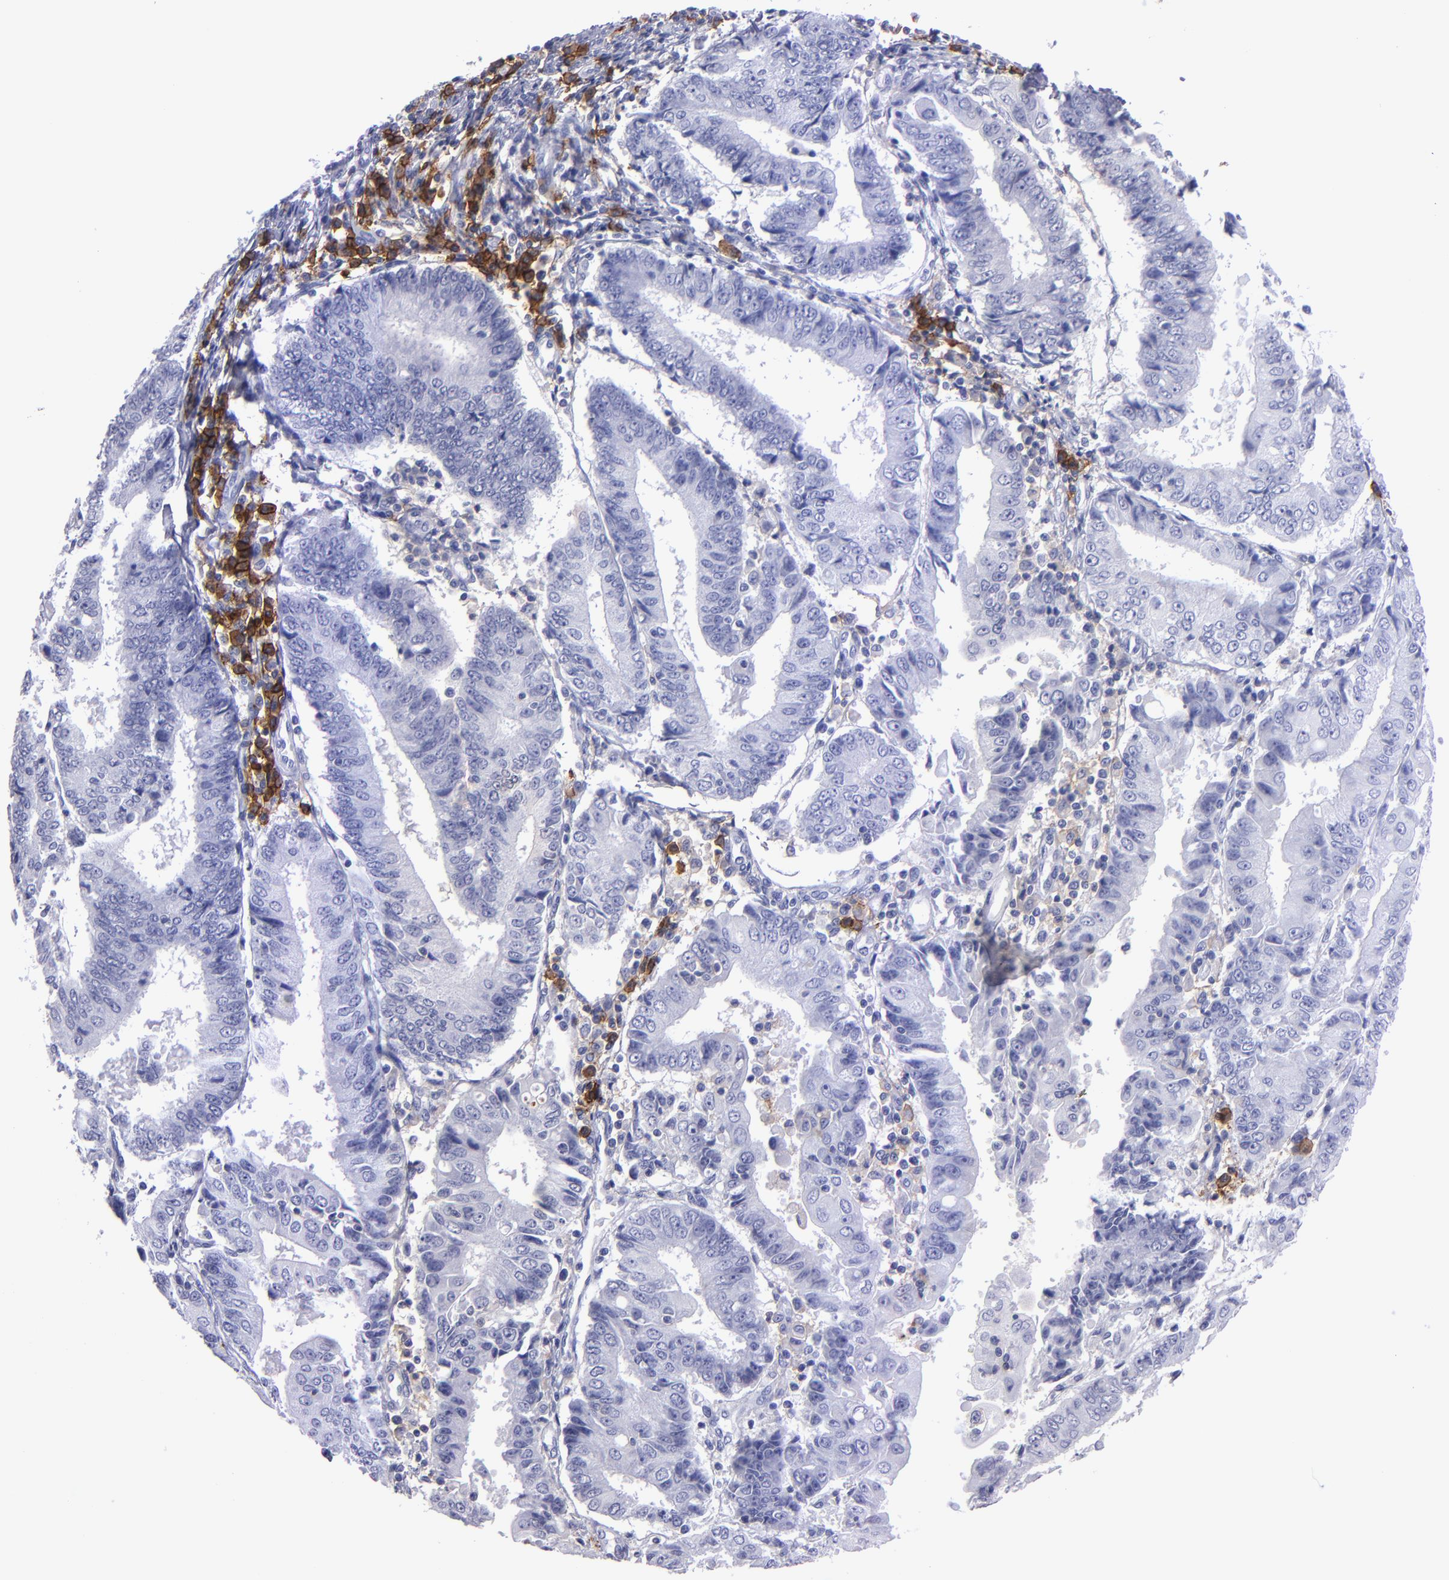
{"staining": {"intensity": "negative", "quantity": "none", "location": "none"}, "tissue": "endometrial cancer", "cell_type": "Tumor cells", "image_type": "cancer", "snomed": [{"axis": "morphology", "description": "Adenocarcinoma, NOS"}, {"axis": "topography", "description": "Endometrium"}], "caption": "Human endometrial cancer (adenocarcinoma) stained for a protein using immunohistochemistry exhibits no positivity in tumor cells.", "gene": "CD38", "patient": {"sex": "female", "age": 75}}